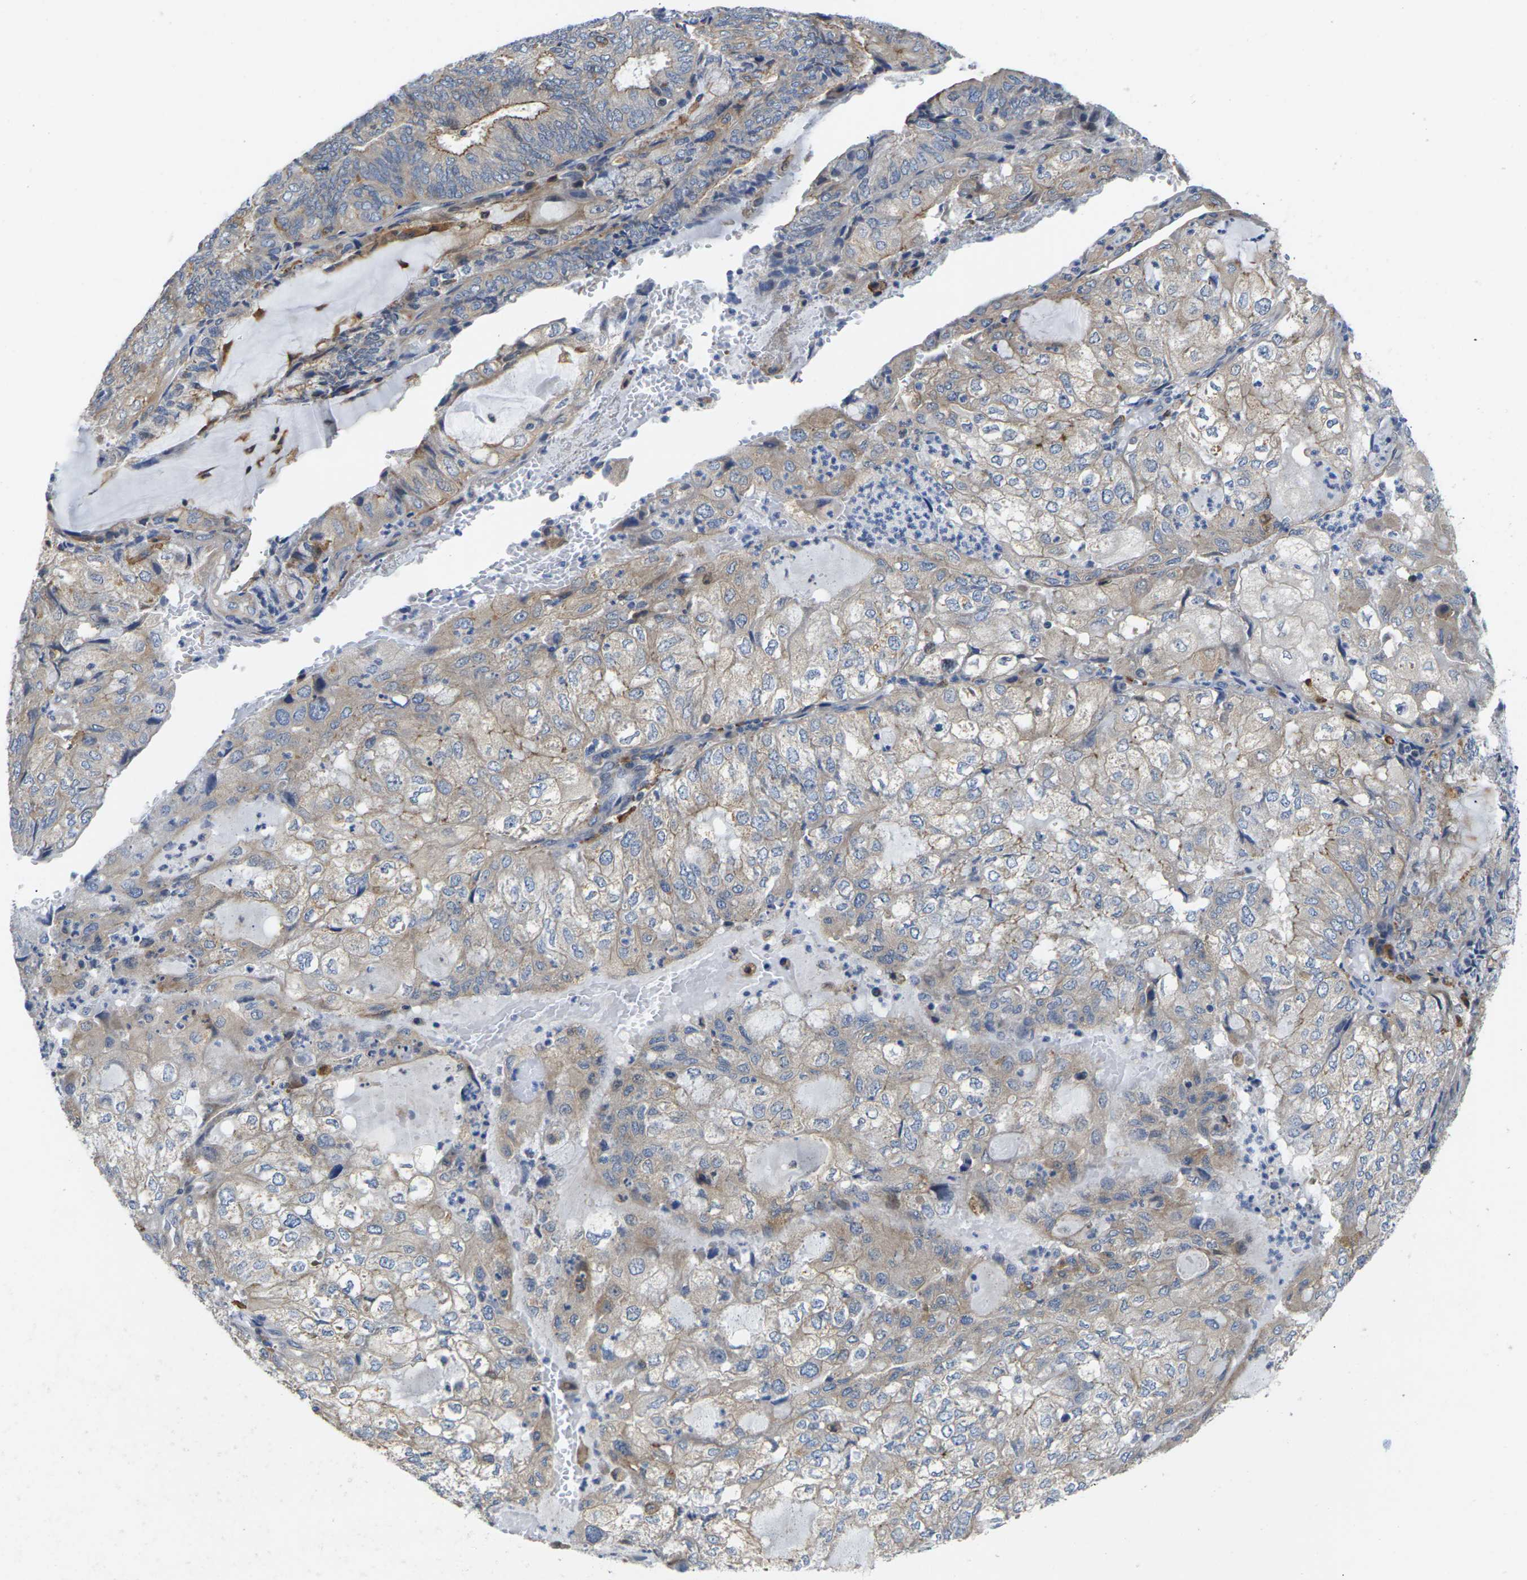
{"staining": {"intensity": "weak", "quantity": ">75%", "location": "cytoplasmic/membranous"}, "tissue": "endometrial cancer", "cell_type": "Tumor cells", "image_type": "cancer", "snomed": [{"axis": "morphology", "description": "Adenocarcinoma, NOS"}, {"axis": "topography", "description": "Endometrium"}], "caption": "Brown immunohistochemical staining in endometrial cancer (adenocarcinoma) displays weak cytoplasmic/membranous positivity in approximately >75% of tumor cells. The protein of interest is stained brown, and the nuclei are stained in blue (DAB IHC with brightfield microscopy, high magnification).", "gene": "SCNN1A", "patient": {"sex": "female", "age": 81}}